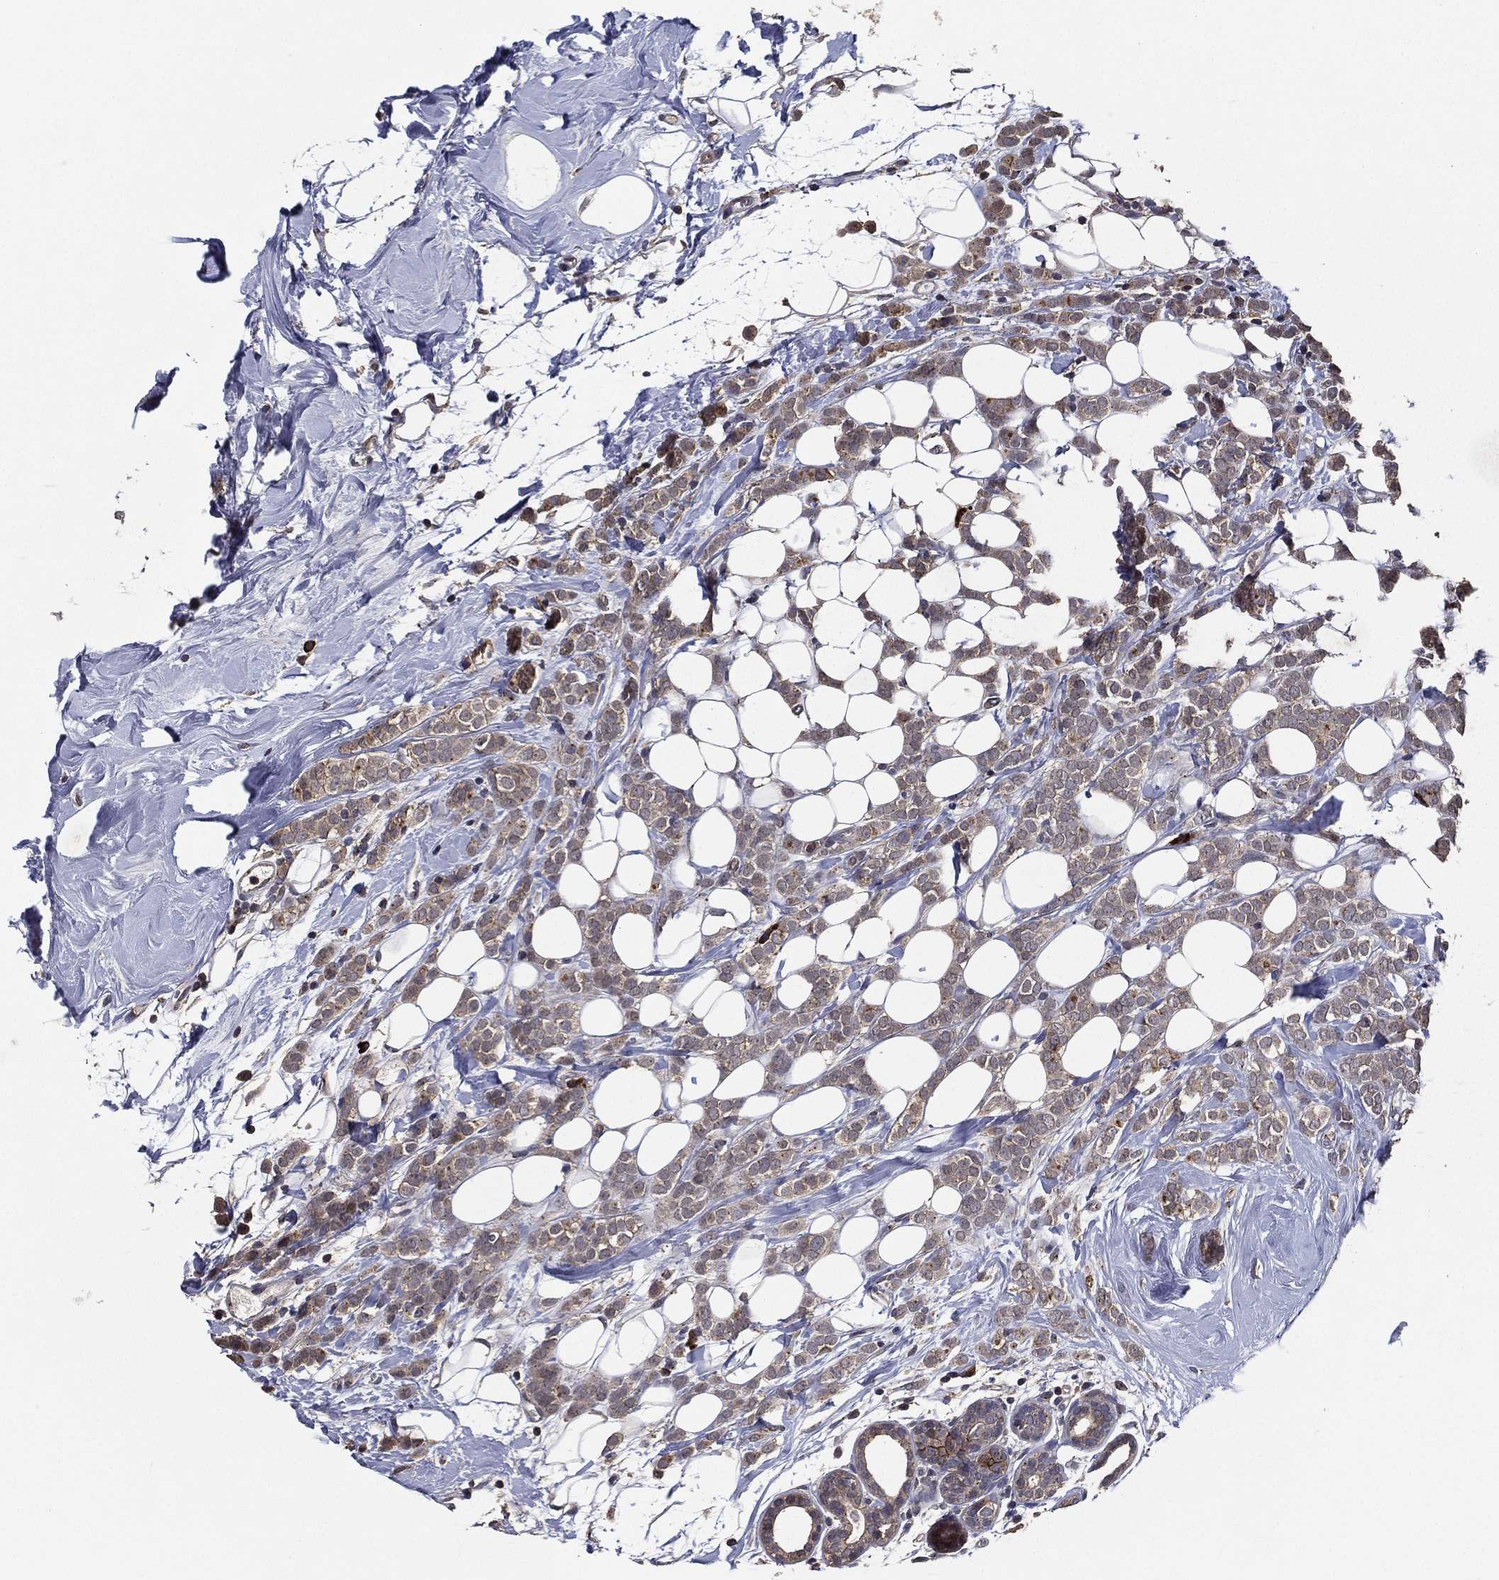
{"staining": {"intensity": "negative", "quantity": "none", "location": "none"}, "tissue": "breast cancer", "cell_type": "Tumor cells", "image_type": "cancer", "snomed": [{"axis": "morphology", "description": "Lobular carcinoma"}, {"axis": "topography", "description": "Breast"}], "caption": "A photomicrograph of human breast cancer is negative for staining in tumor cells.", "gene": "PCNT", "patient": {"sex": "female", "age": 49}}